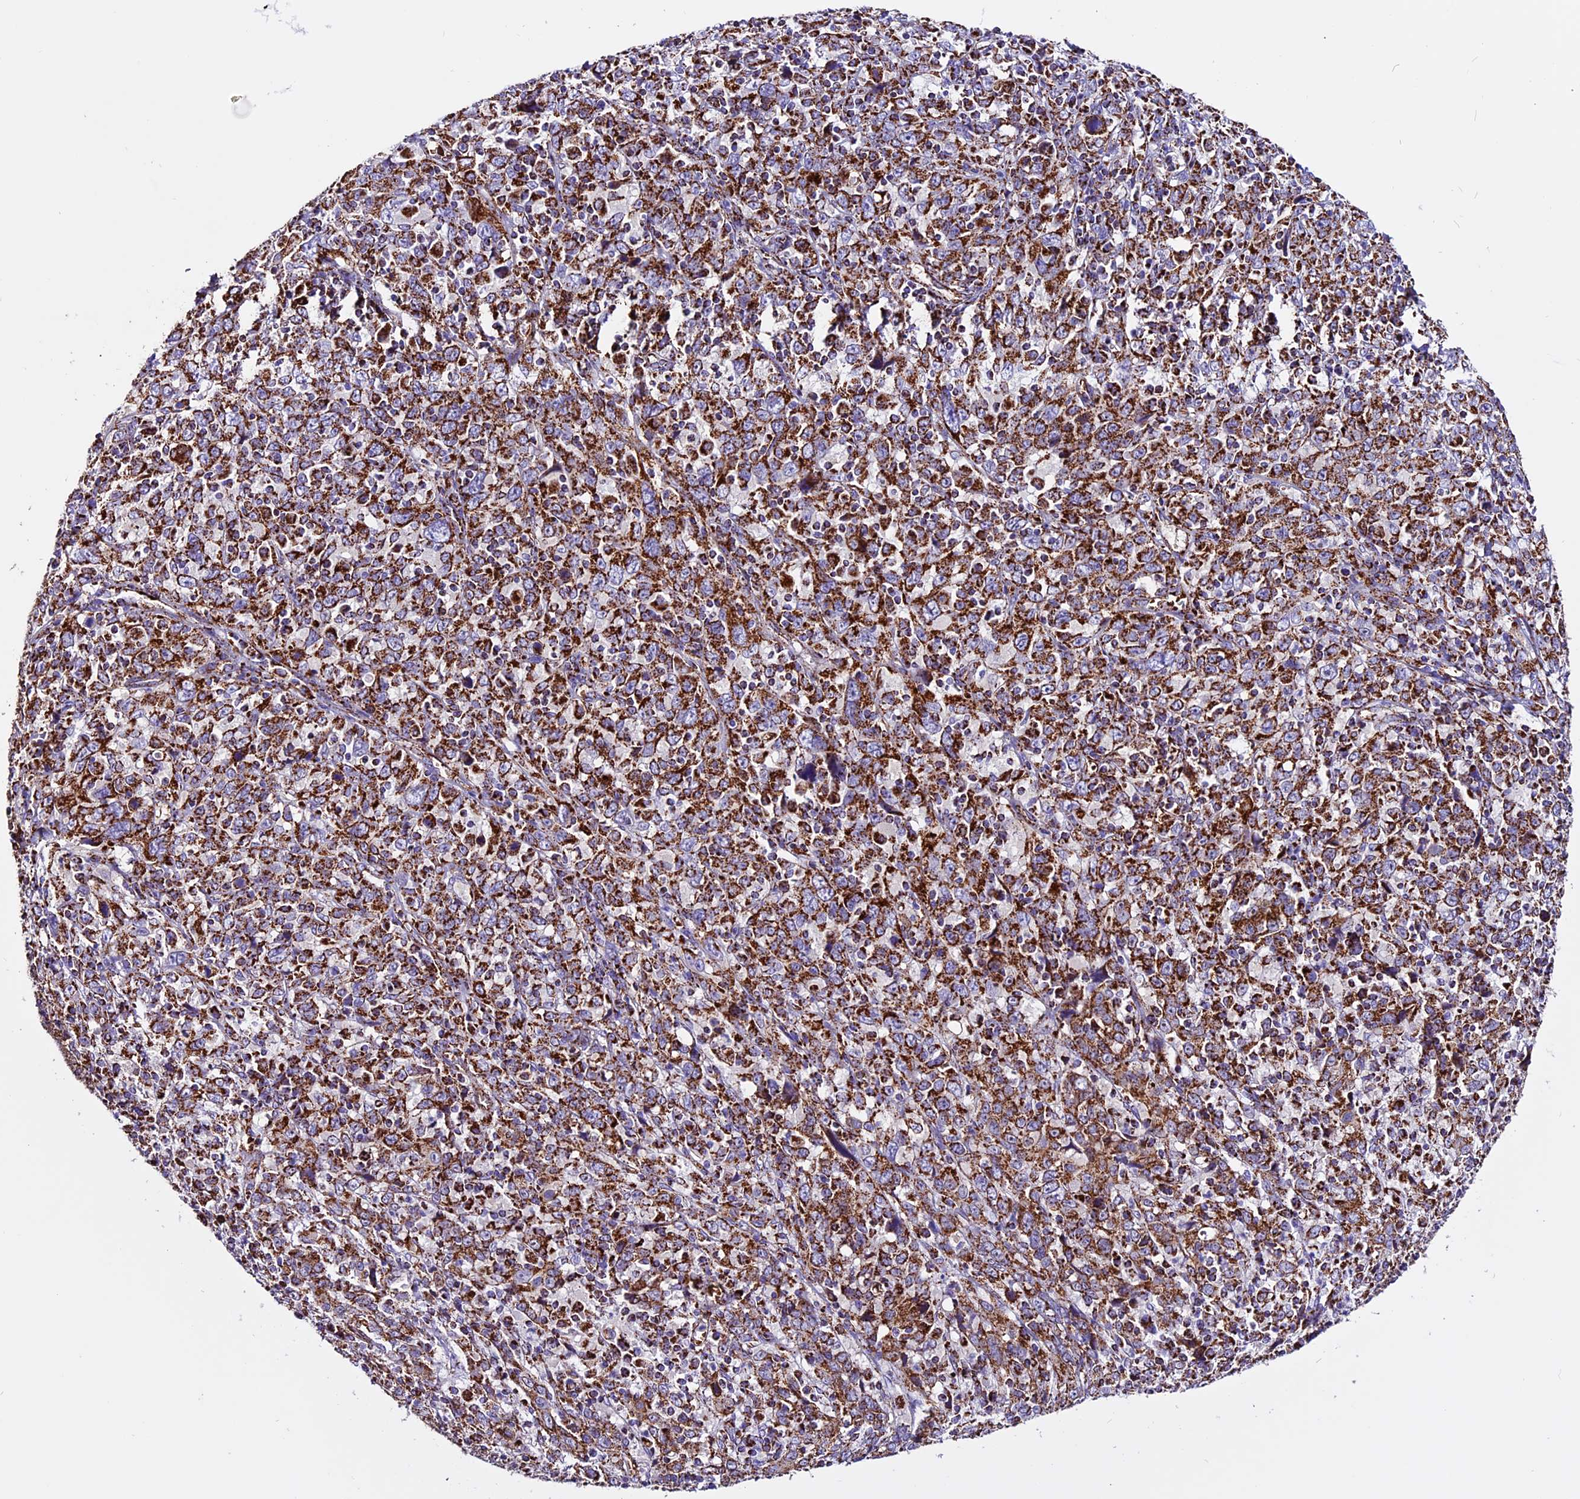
{"staining": {"intensity": "strong", "quantity": ">75%", "location": "cytoplasmic/membranous"}, "tissue": "cervical cancer", "cell_type": "Tumor cells", "image_type": "cancer", "snomed": [{"axis": "morphology", "description": "Squamous cell carcinoma, NOS"}, {"axis": "topography", "description": "Cervix"}], "caption": "Immunohistochemistry (IHC) histopathology image of neoplastic tissue: squamous cell carcinoma (cervical) stained using immunohistochemistry (IHC) demonstrates high levels of strong protein expression localized specifically in the cytoplasmic/membranous of tumor cells, appearing as a cytoplasmic/membranous brown color.", "gene": "CX3CL1", "patient": {"sex": "female", "age": 46}}